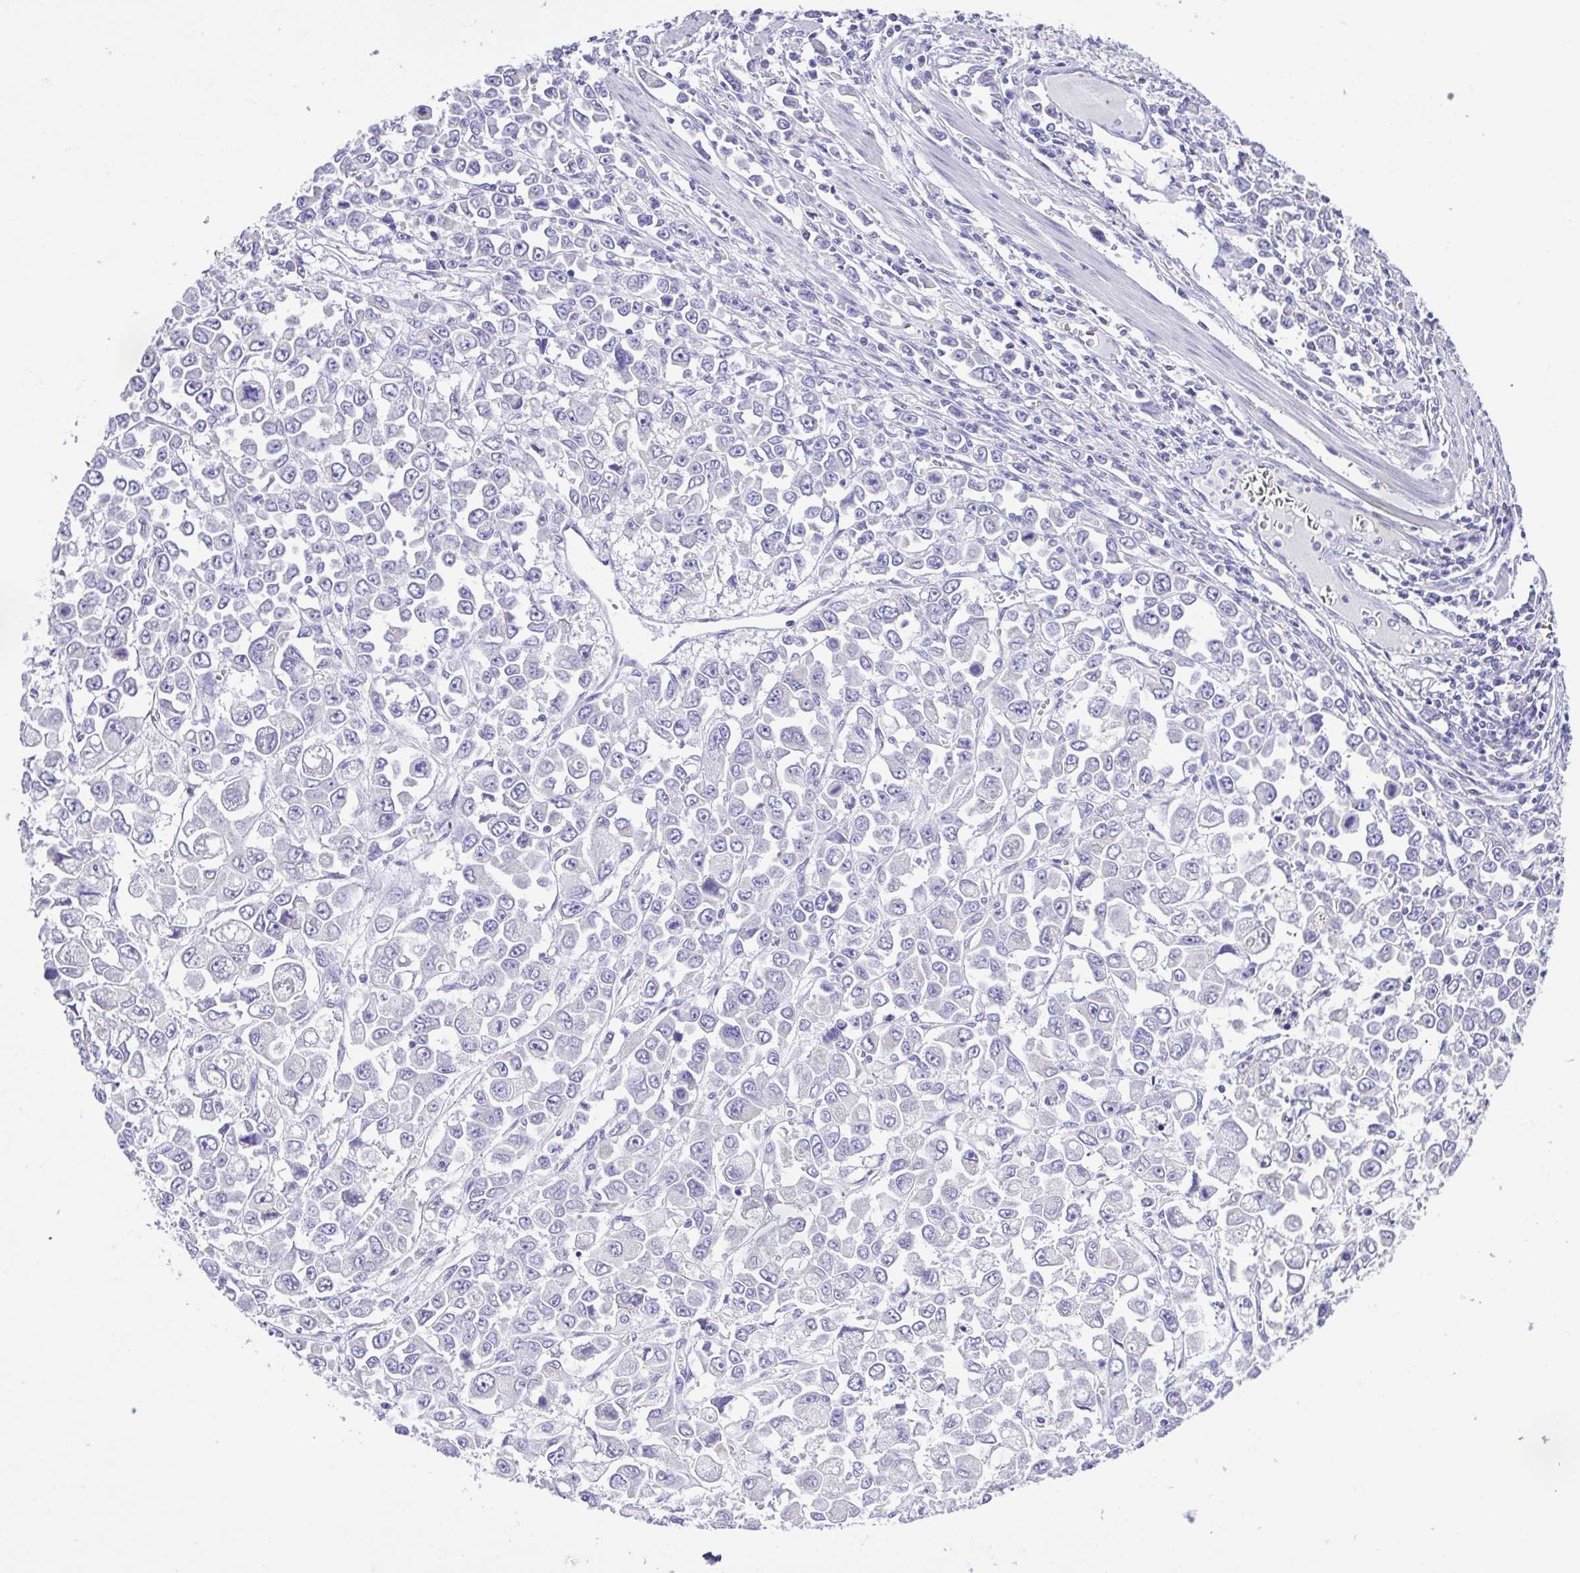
{"staining": {"intensity": "negative", "quantity": "none", "location": "none"}, "tissue": "stomach cancer", "cell_type": "Tumor cells", "image_type": "cancer", "snomed": [{"axis": "morphology", "description": "Adenocarcinoma, NOS"}, {"axis": "topography", "description": "Stomach, upper"}], "caption": "Immunohistochemistry (IHC) of human stomach cancer demonstrates no staining in tumor cells. (DAB immunohistochemistry, high magnification).", "gene": "CD72", "patient": {"sex": "male", "age": 70}}